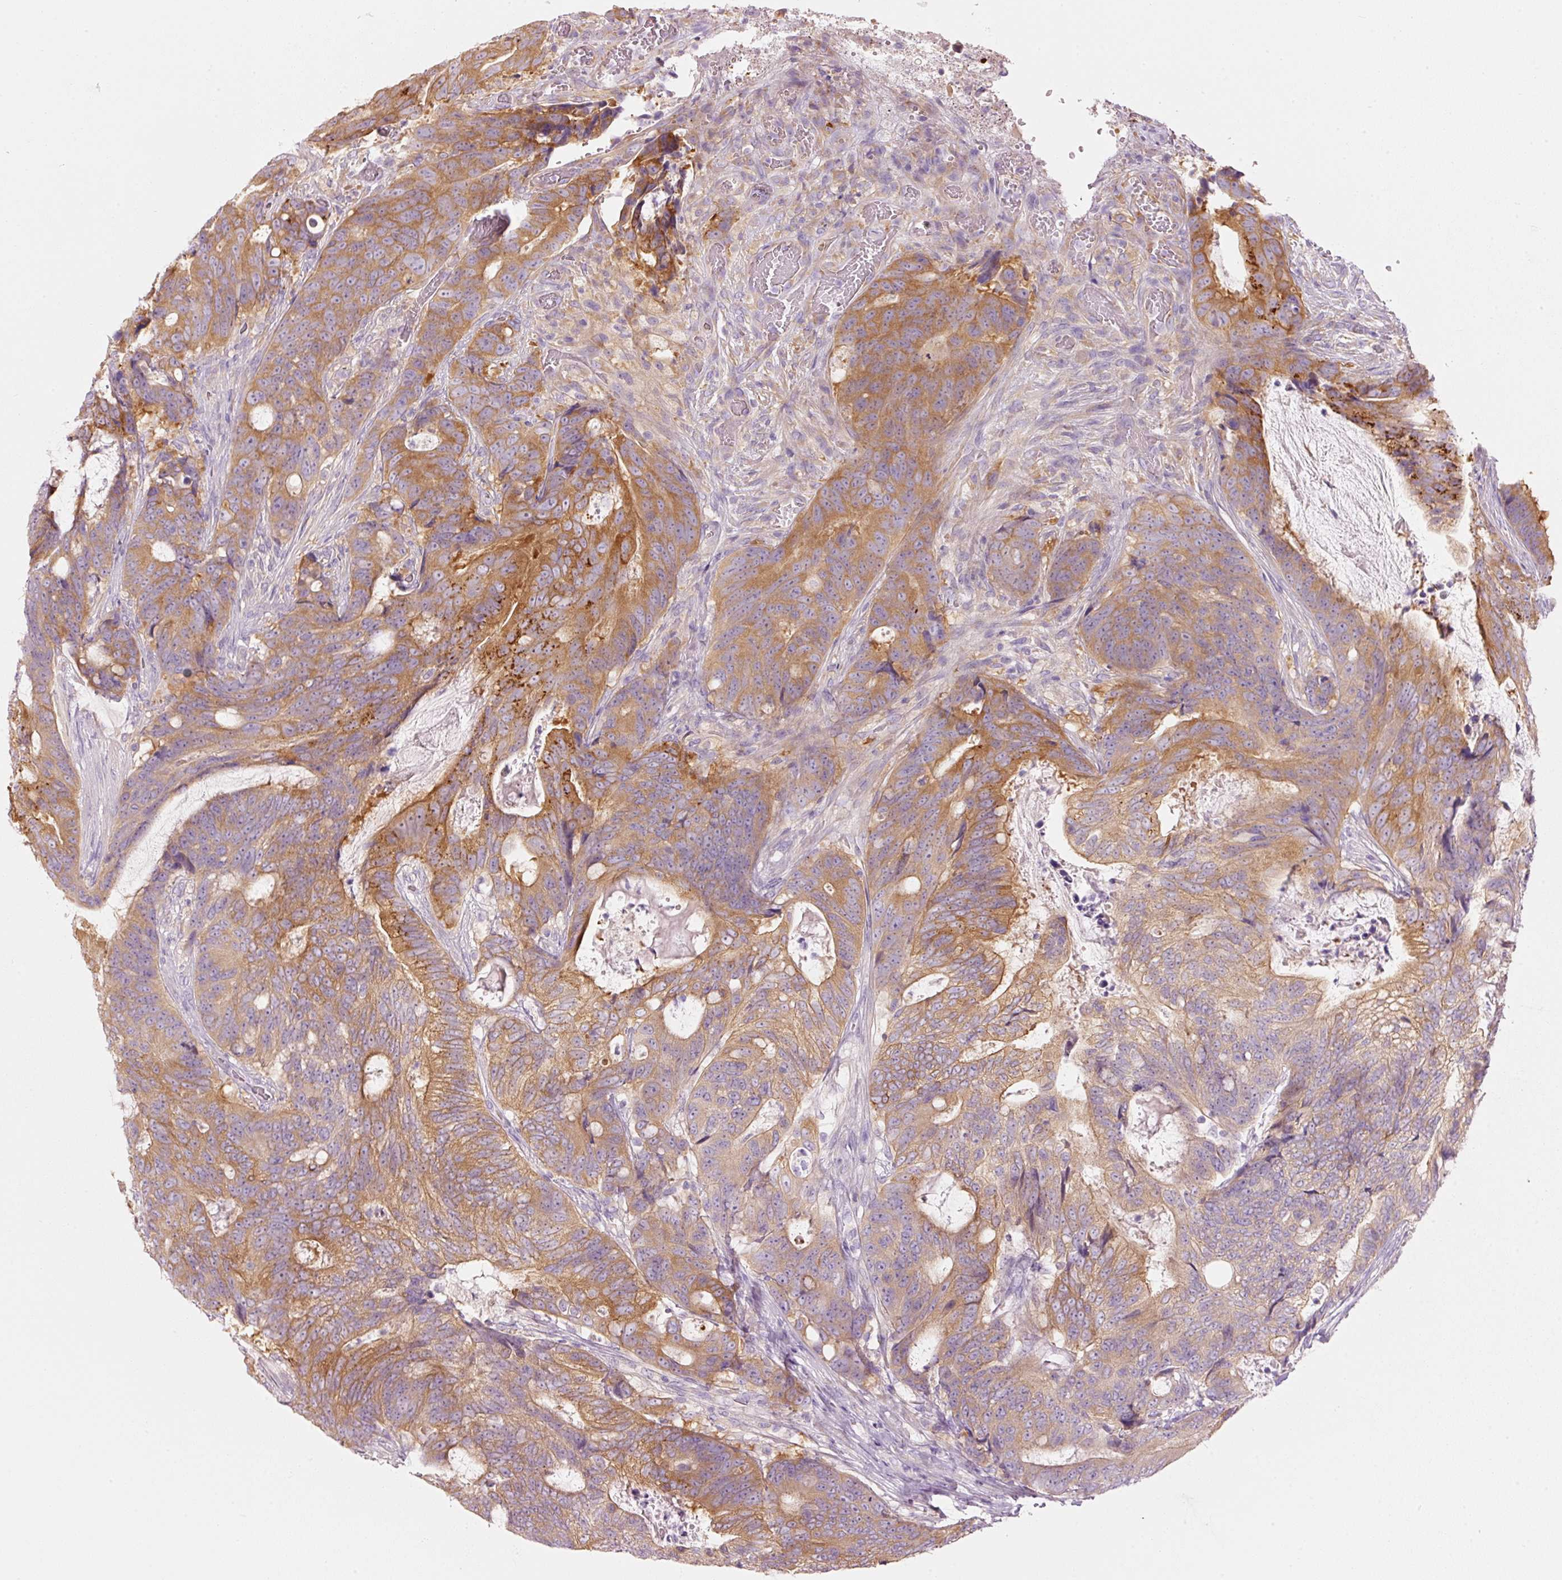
{"staining": {"intensity": "moderate", "quantity": ">75%", "location": "cytoplasmic/membranous"}, "tissue": "colorectal cancer", "cell_type": "Tumor cells", "image_type": "cancer", "snomed": [{"axis": "morphology", "description": "Adenocarcinoma, NOS"}, {"axis": "topography", "description": "Colon"}], "caption": "The photomicrograph reveals staining of colorectal cancer, revealing moderate cytoplasmic/membranous protein positivity (brown color) within tumor cells.", "gene": "PDXDC1", "patient": {"sex": "female", "age": 82}}